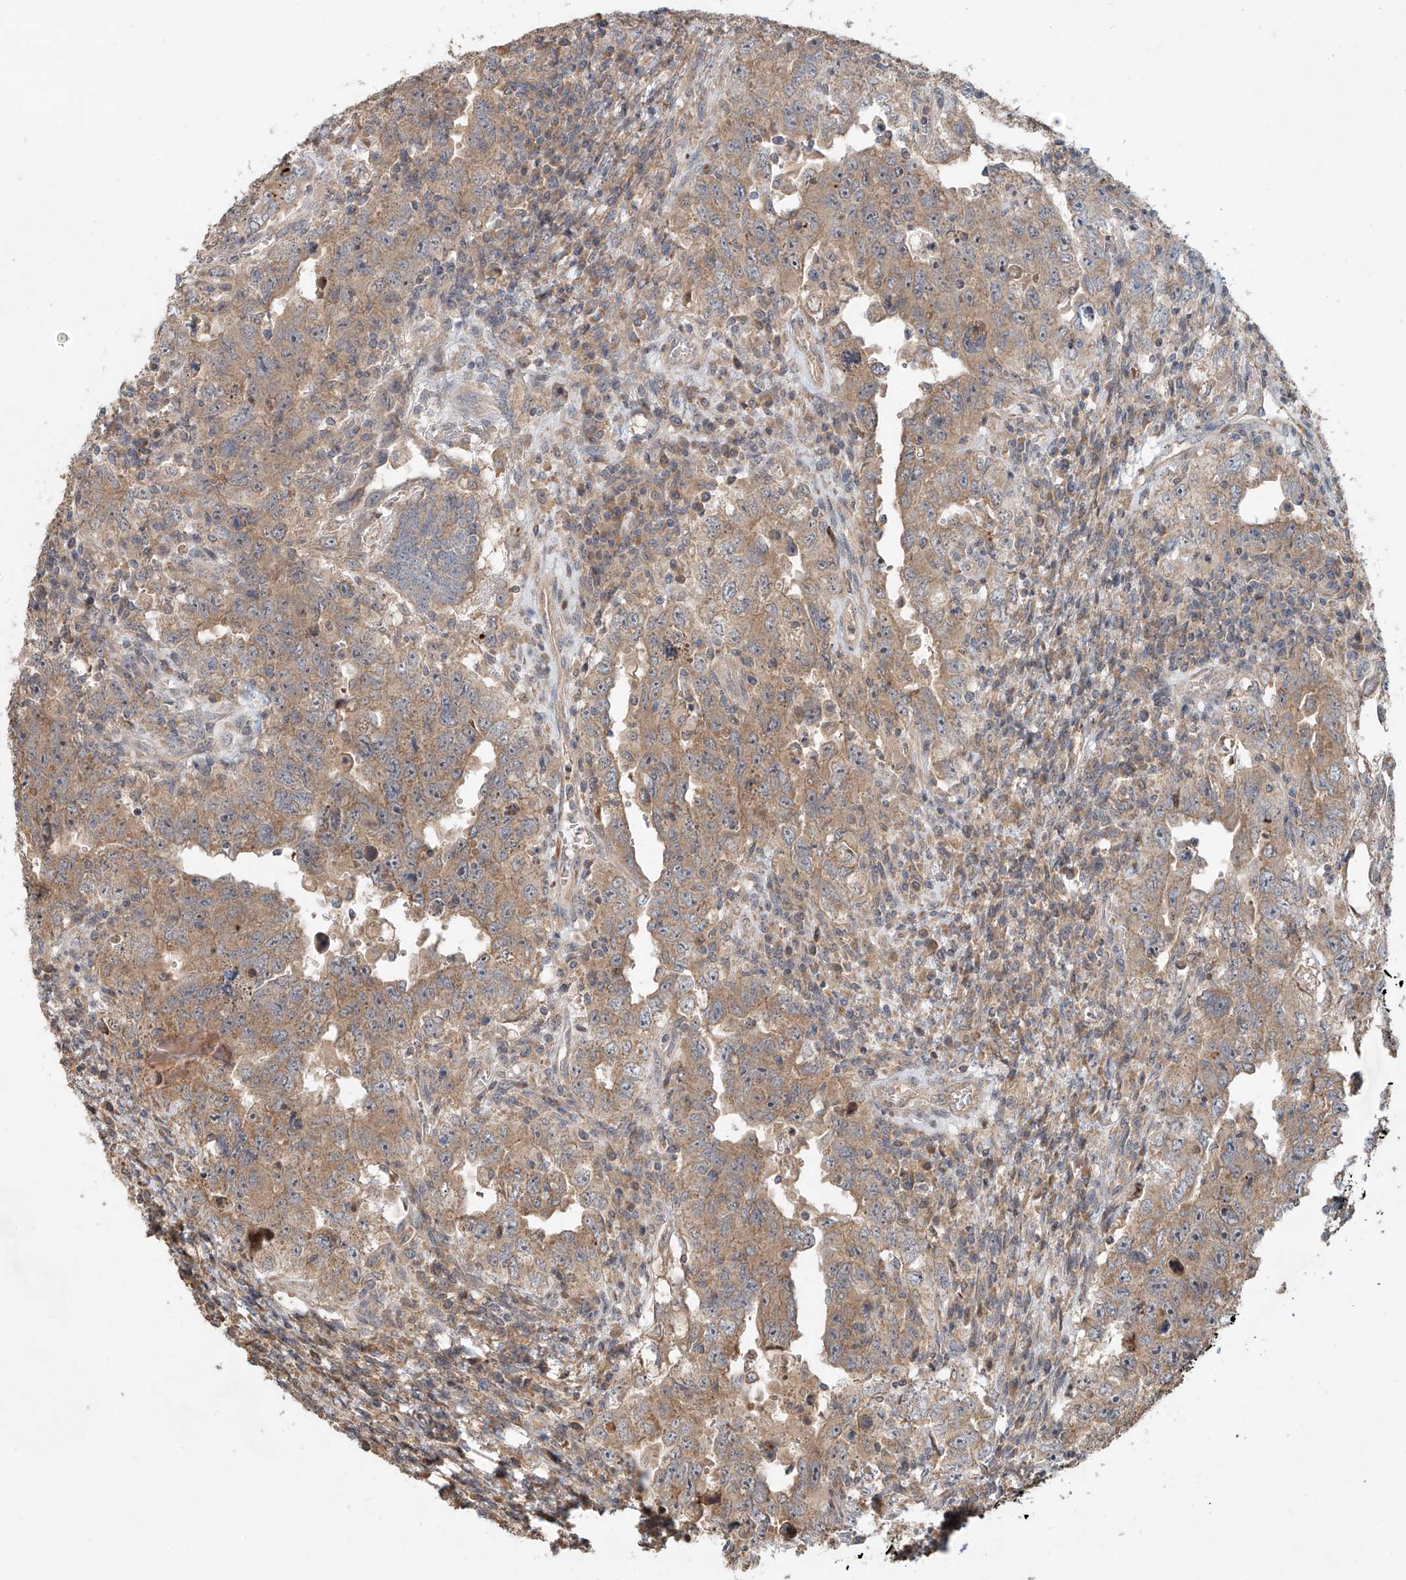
{"staining": {"intensity": "moderate", "quantity": ">75%", "location": "cytoplasmic/membranous"}, "tissue": "testis cancer", "cell_type": "Tumor cells", "image_type": "cancer", "snomed": [{"axis": "morphology", "description": "Carcinoma, Embryonal, NOS"}, {"axis": "topography", "description": "Testis"}], "caption": "IHC image of neoplastic tissue: embryonal carcinoma (testis) stained using immunohistochemistry demonstrates medium levels of moderate protein expression localized specifically in the cytoplasmic/membranous of tumor cells, appearing as a cytoplasmic/membranous brown color.", "gene": "TMEM61", "patient": {"sex": "male", "age": 26}}